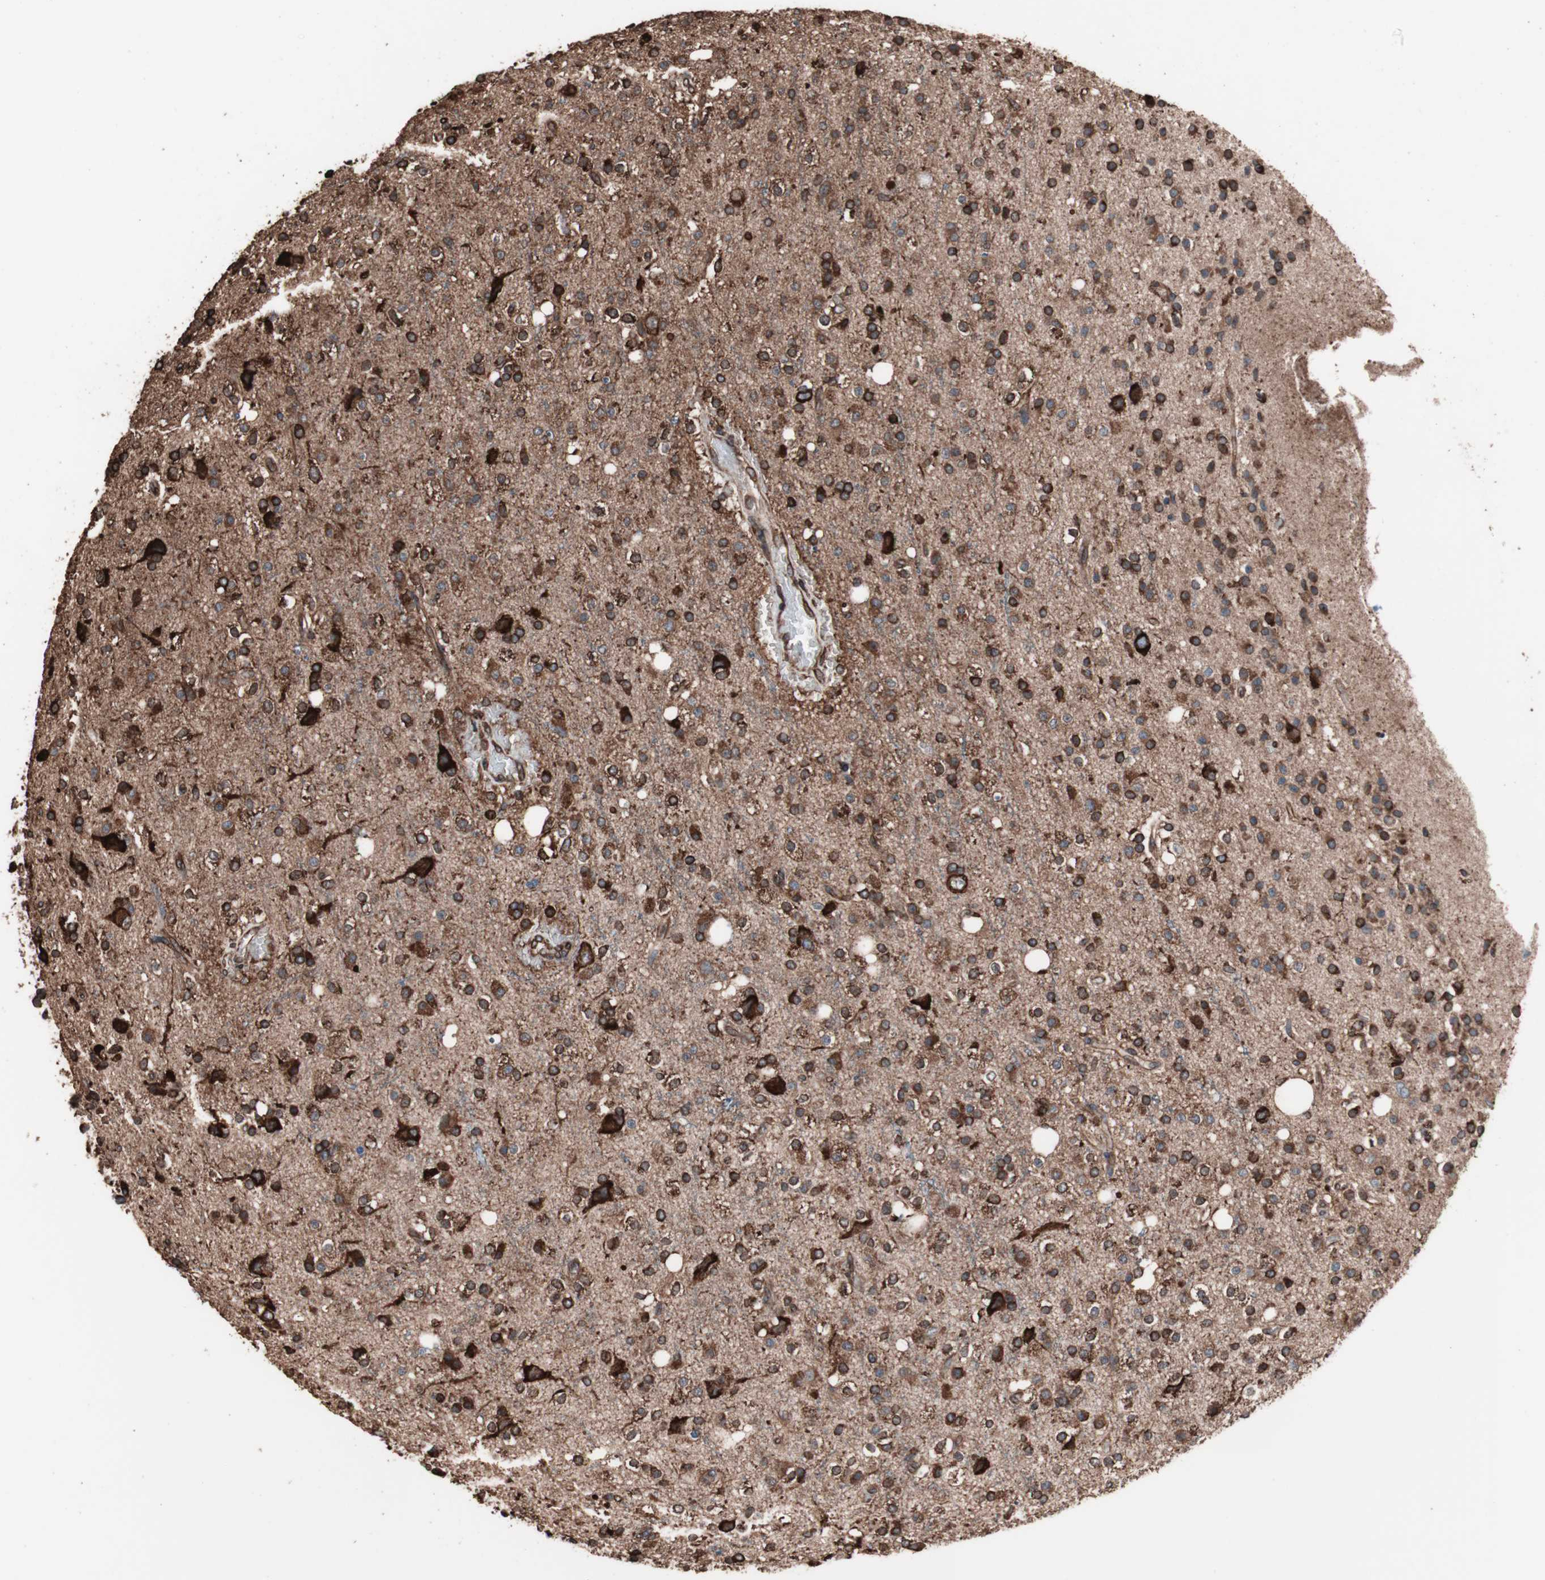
{"staining": {"intensity": "strong", "quantity": ">75%", "location": "cytoplasmic/membranous"}, "tissue": "glioma", "cell_type": "Tumor cells", "image_type": "cancer", "snomed": [{"axis": "morphology", "description": "Glioma, malignant, High grade"}, {"axis": "topography", "description": "Brain"}], "caption": "Immunohistochemistry (IHC) (DAB (3,3'-diaminobenzidine)) staining of human glioma displays strong cytoplasmic/membranous protein expression in about >75% of tumor cells. The staining was performed using DAB to visualize the protein expression in brown, while the nuclei were stained in blue with hematoxylin (Magnification: 20x).", "gene": "HSP90B1", "patient": {"sex": "male", "age": 47}}